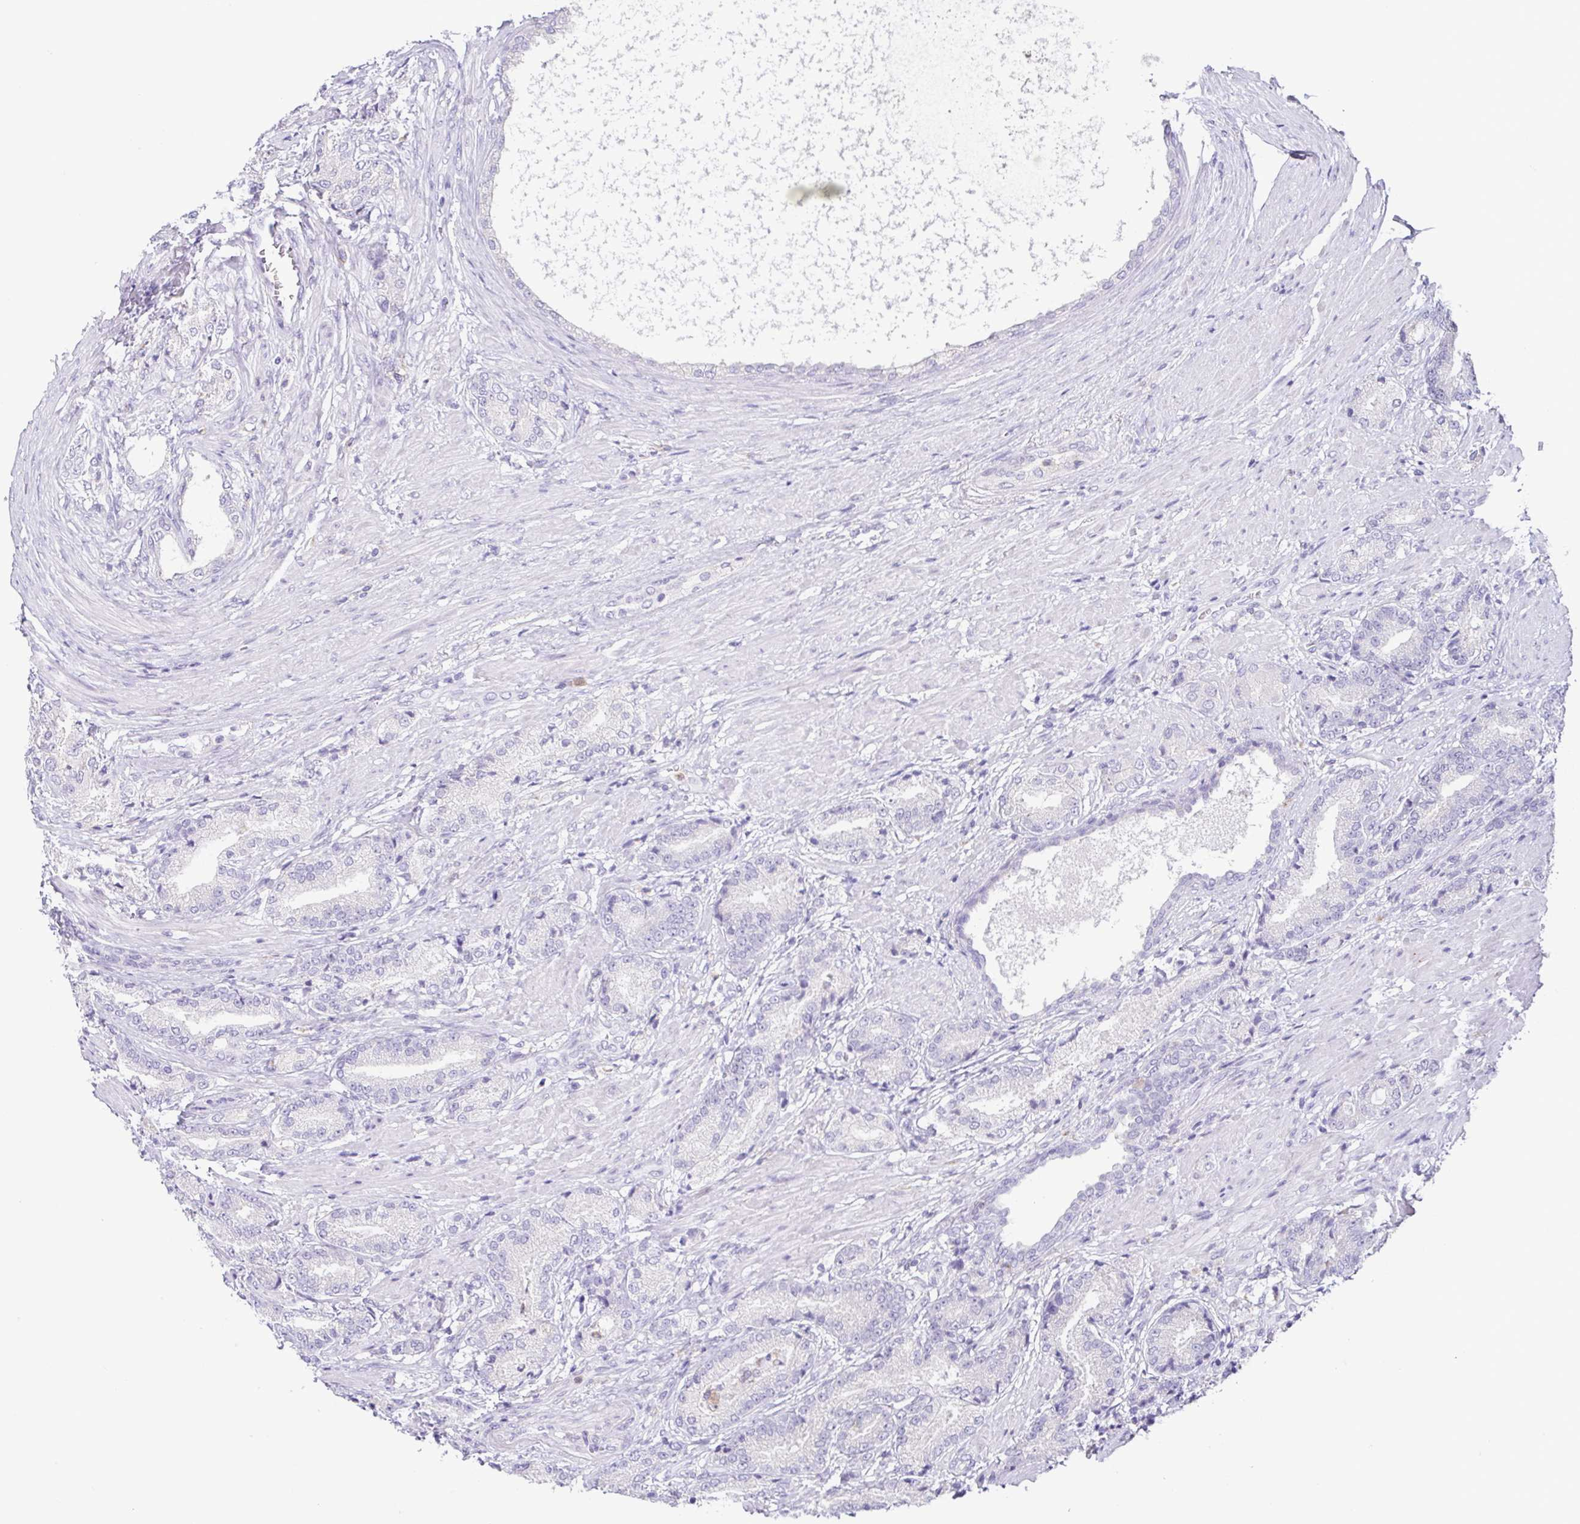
{"staining": {"intensity": "negative", "quantity": "none", "location": "none"}, "tissue": "prostate cancer", "cell_type": "Tumor cells", "image_type": "cancer", "snomed": [{"axis": "morphology", "description": "Adenocarcinoma, High grade"}, {"axis": "topography", "description": "Prostate and seminal vesicle, NOS"}], "caption": "Image shows no protein expression in tumor cells of high-grade adenocarcinoma (prostate) tissue. (IHC, brightfield microscopy, high magnification).", "gene": "ATP6V1G2", "patient": {"sex": "male", "age": 61}}